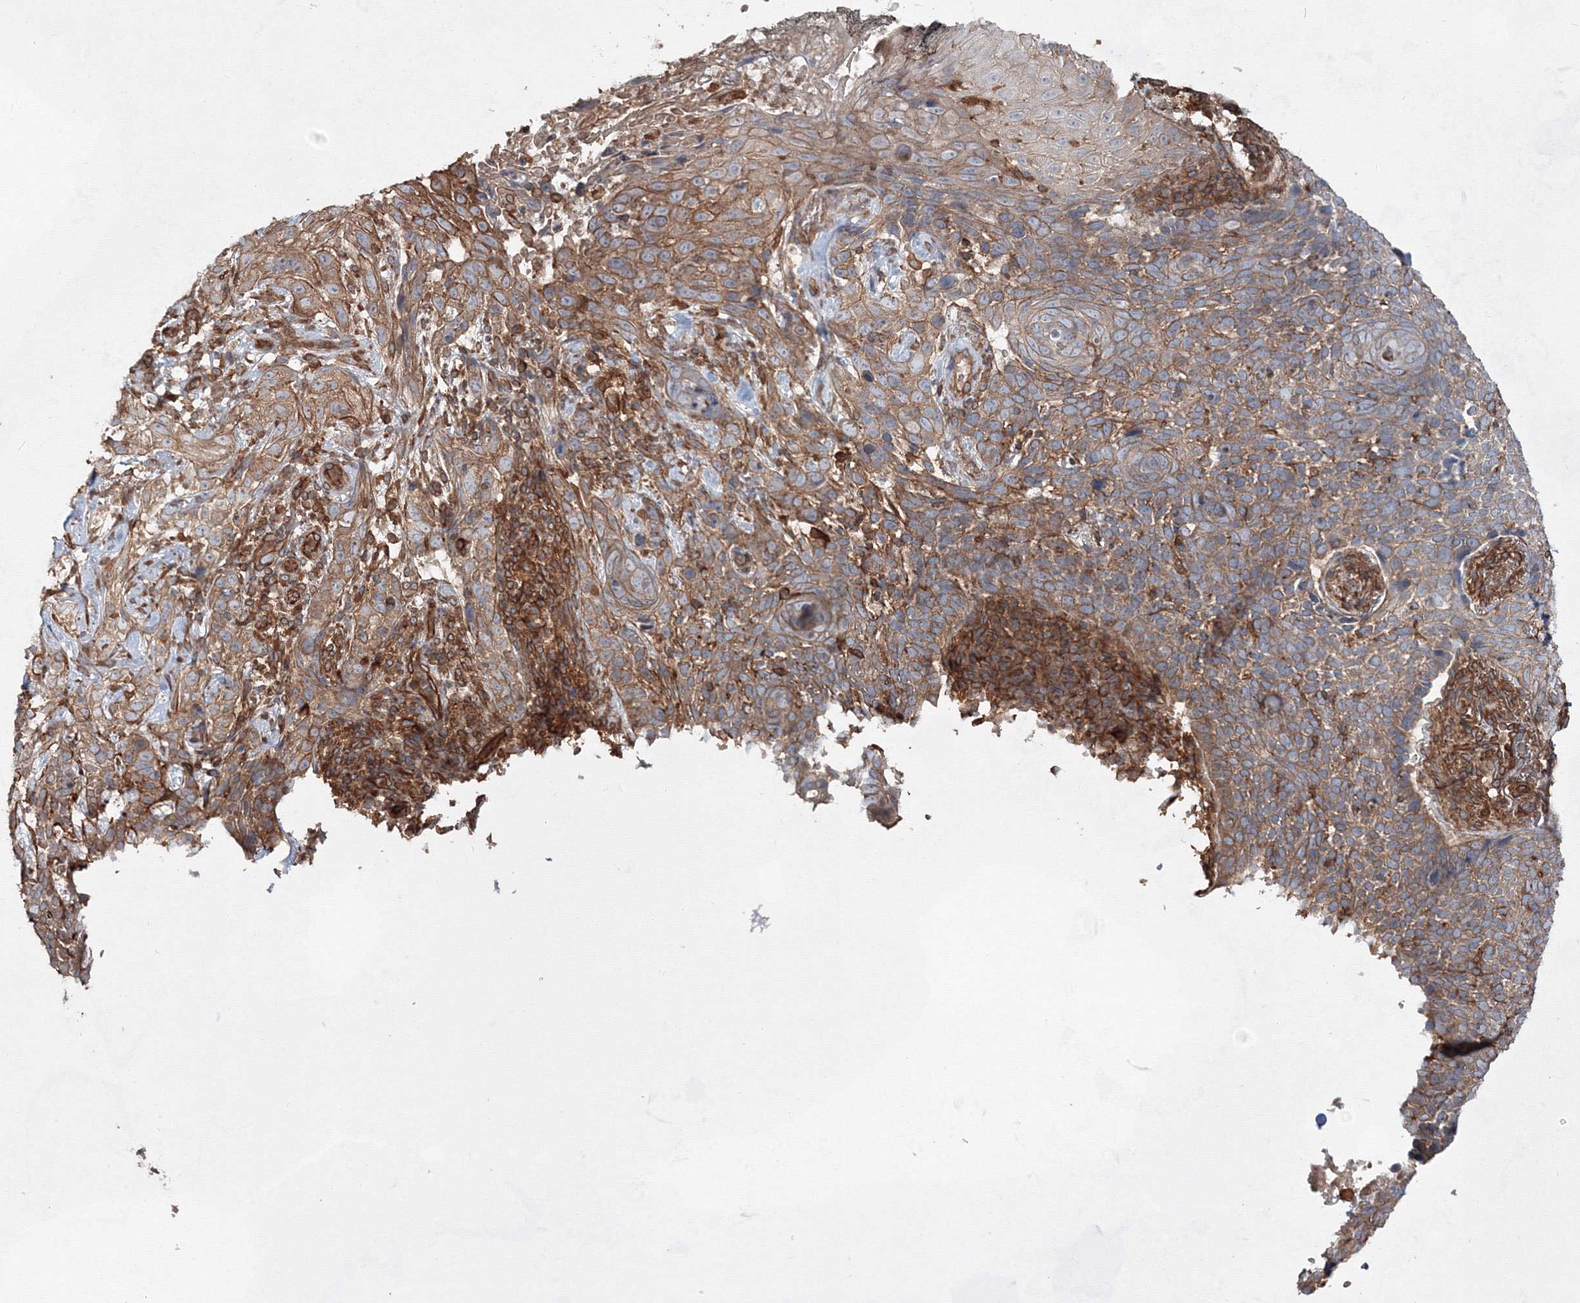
{"staining": {"intensity": "moderate", "quantity": ">75%", "location": "cytoplasmic/membranous"}, "tissue": "skin cancer", "cell_type": "Tumor cells", "image_type": "cancer", "snomed": [{"axis": "morphology", "description": "Basal cell carcinoma"}, {"axis": "topography", "description": "Skin"}], "caption": "Basal cell carcinoma (skin) tissue displays moderate cytoplasmic/membranous positivity in approximately >75% of tumor cells, visualized by immunohistochemistry. (DAB IHC, brown staining for protein, blue staining for nuclei).", "gene": "EXOC6", "patient": {"sex": "female", "age": 64}}